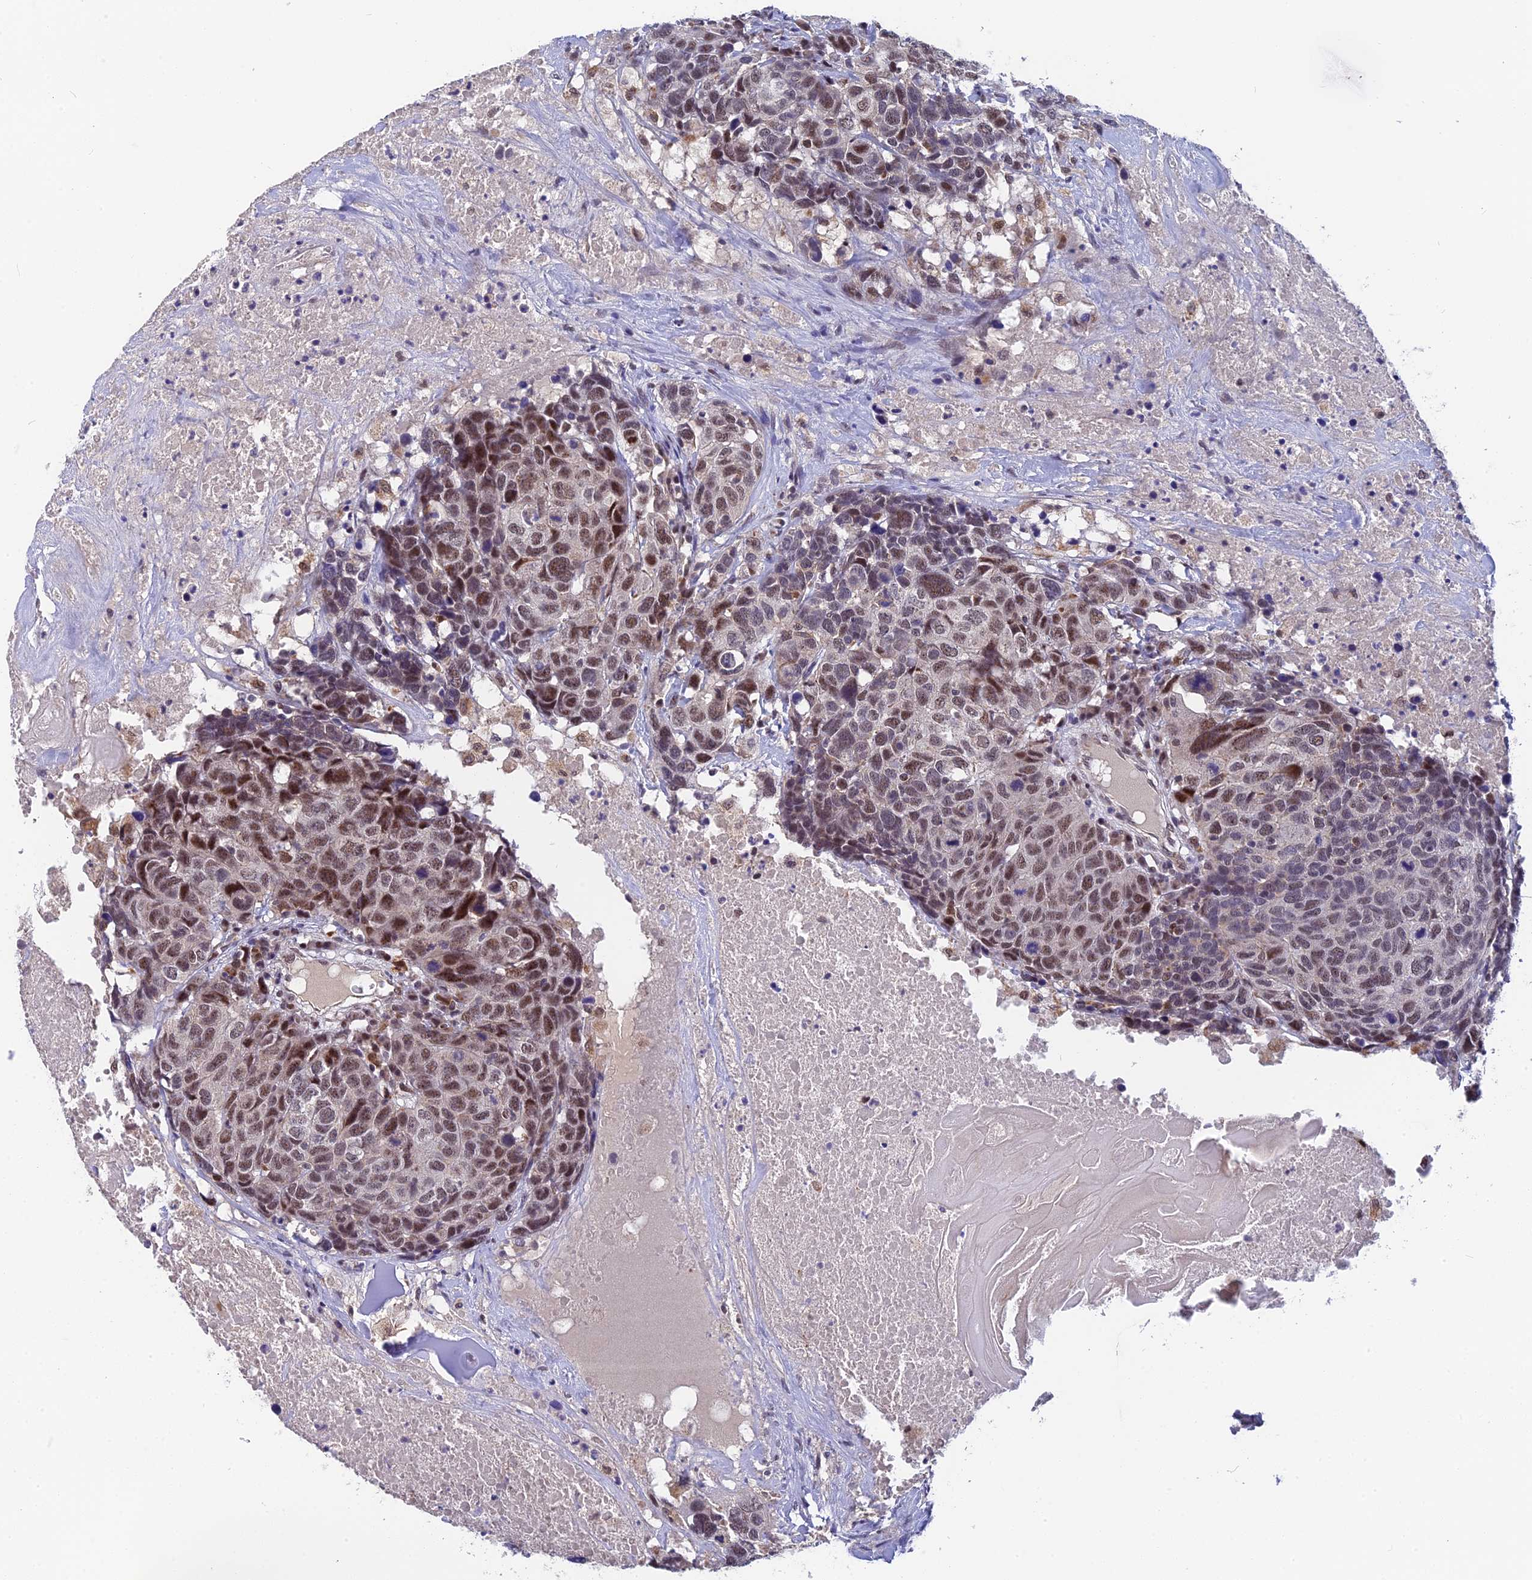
{"staining": {"intensity": "moderate", "quantity": "25%-75%", "location": "nuclear"}, "tissue": "head and neck cancer", "cell_type": "Tumor cells", "image_type": "cancer", "snomed": [{"axis": "morphology", "description": "Squamous cell carcinoma, NOS"}, {"axis": "topography", "description": "Head-Neck"}], "caption": "Protein positivity by IHC reveals moderate nuclear staining in approximately 25%-75% of tumor cells in head and neck cancer (squamous cell carcinoma).", "gene": "CMC1", "patient": {"sex": "male", "age": 66}}